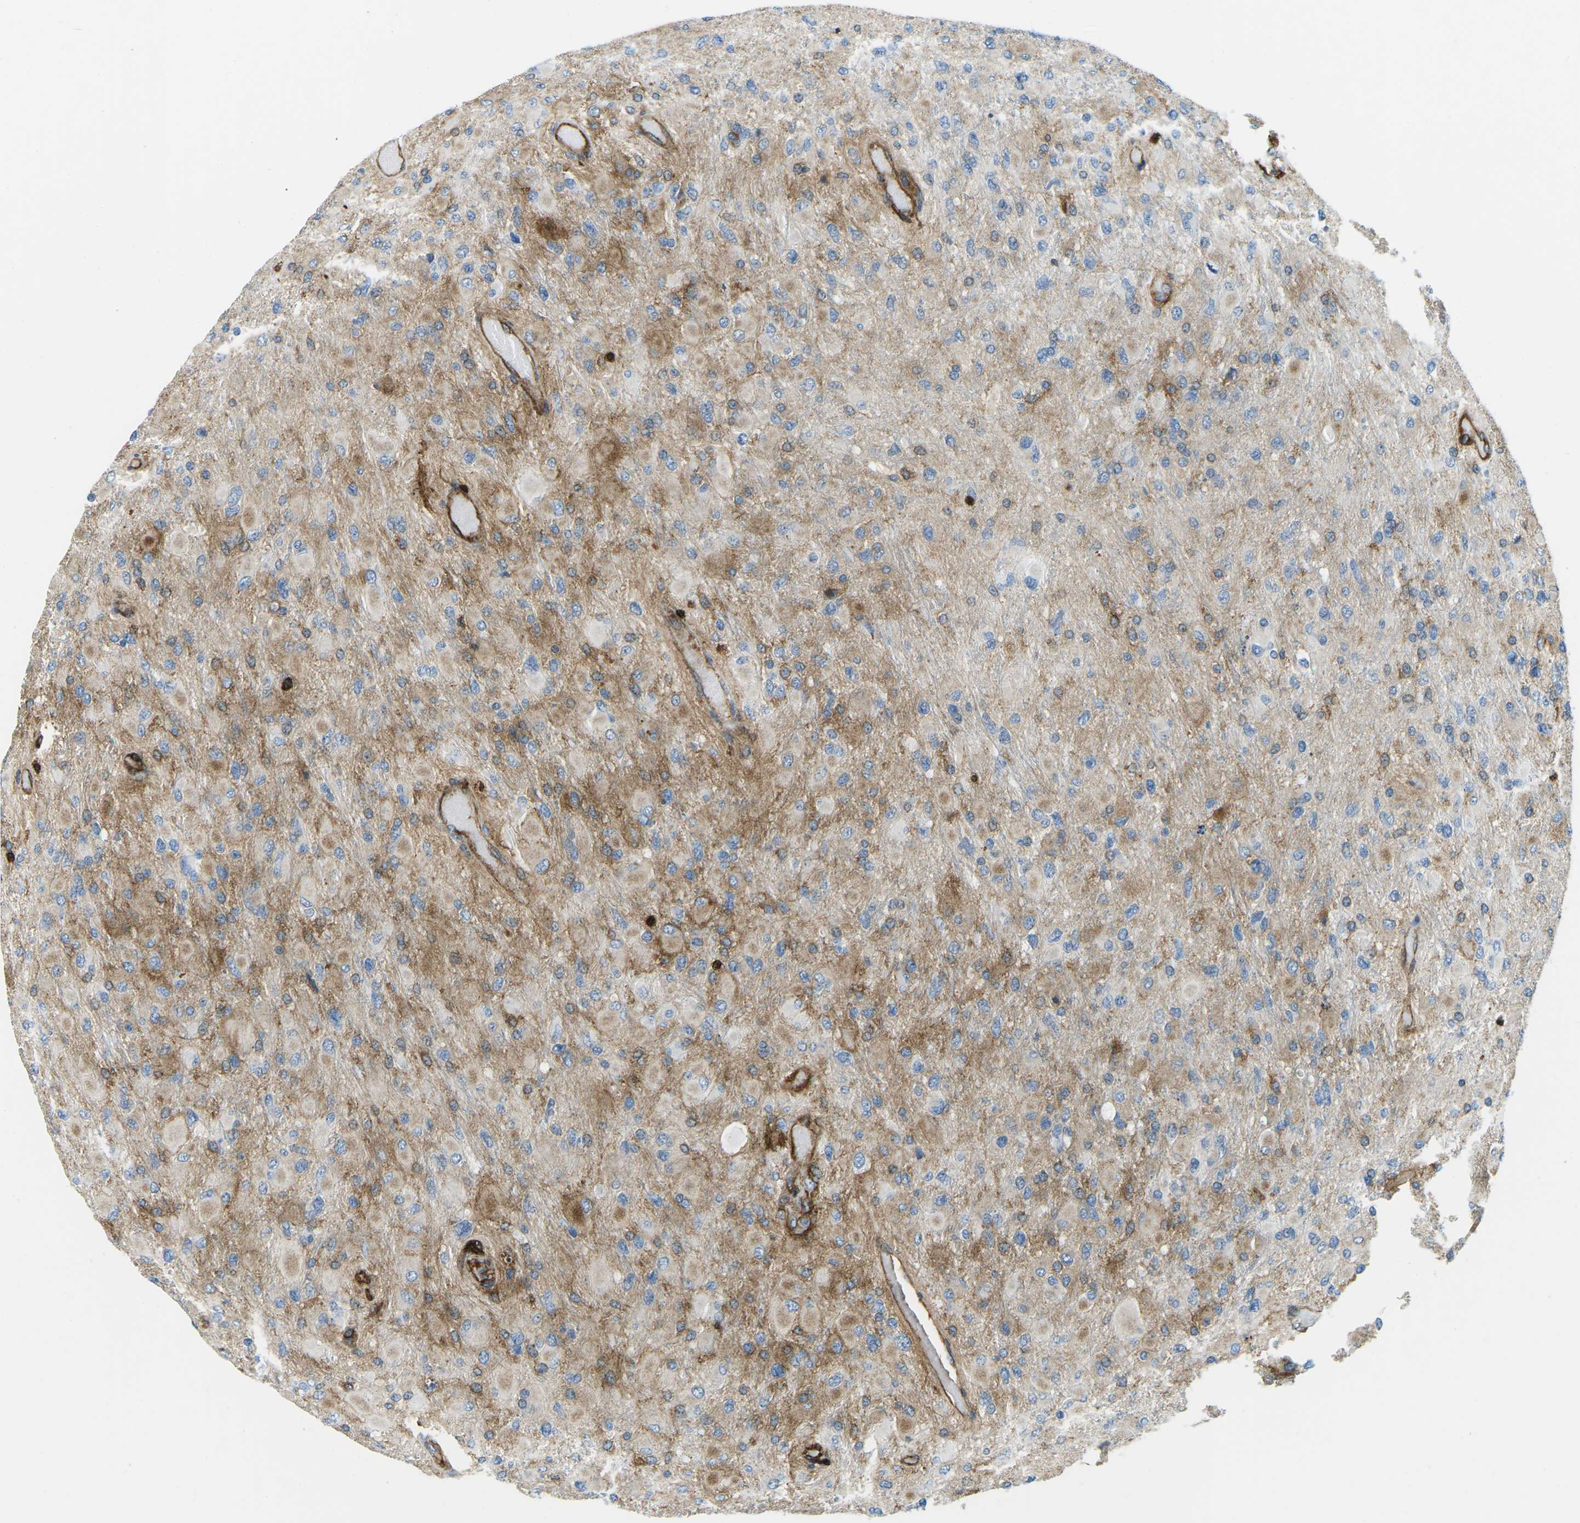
{"staining": {"intensity": "moderate", "quantity": "25%-75%", "location": "cytoplasmic/membranous"}, "tissue": "glioma", "cell_type": "Tumor cells", "image_type": "cancer", "snomed": [{"axis": "morphology", "description": "Glioma, malignant, High grade"}, {"axis": "topography", "description": "Cerebral cortex"}], "caption": "Protein analysis of high-grade glioma (malignant) tissue exhibits moderate cytoplasmic/membranous staining in approximately 25%-75% of tumor cells. The staining is performed using DAB brown chromogen to label protein expression. The nuclei are counter-stained blue using hematoxylin.", "gene": "HLA-B", "patient": {"sex": "female", "age": 36}}